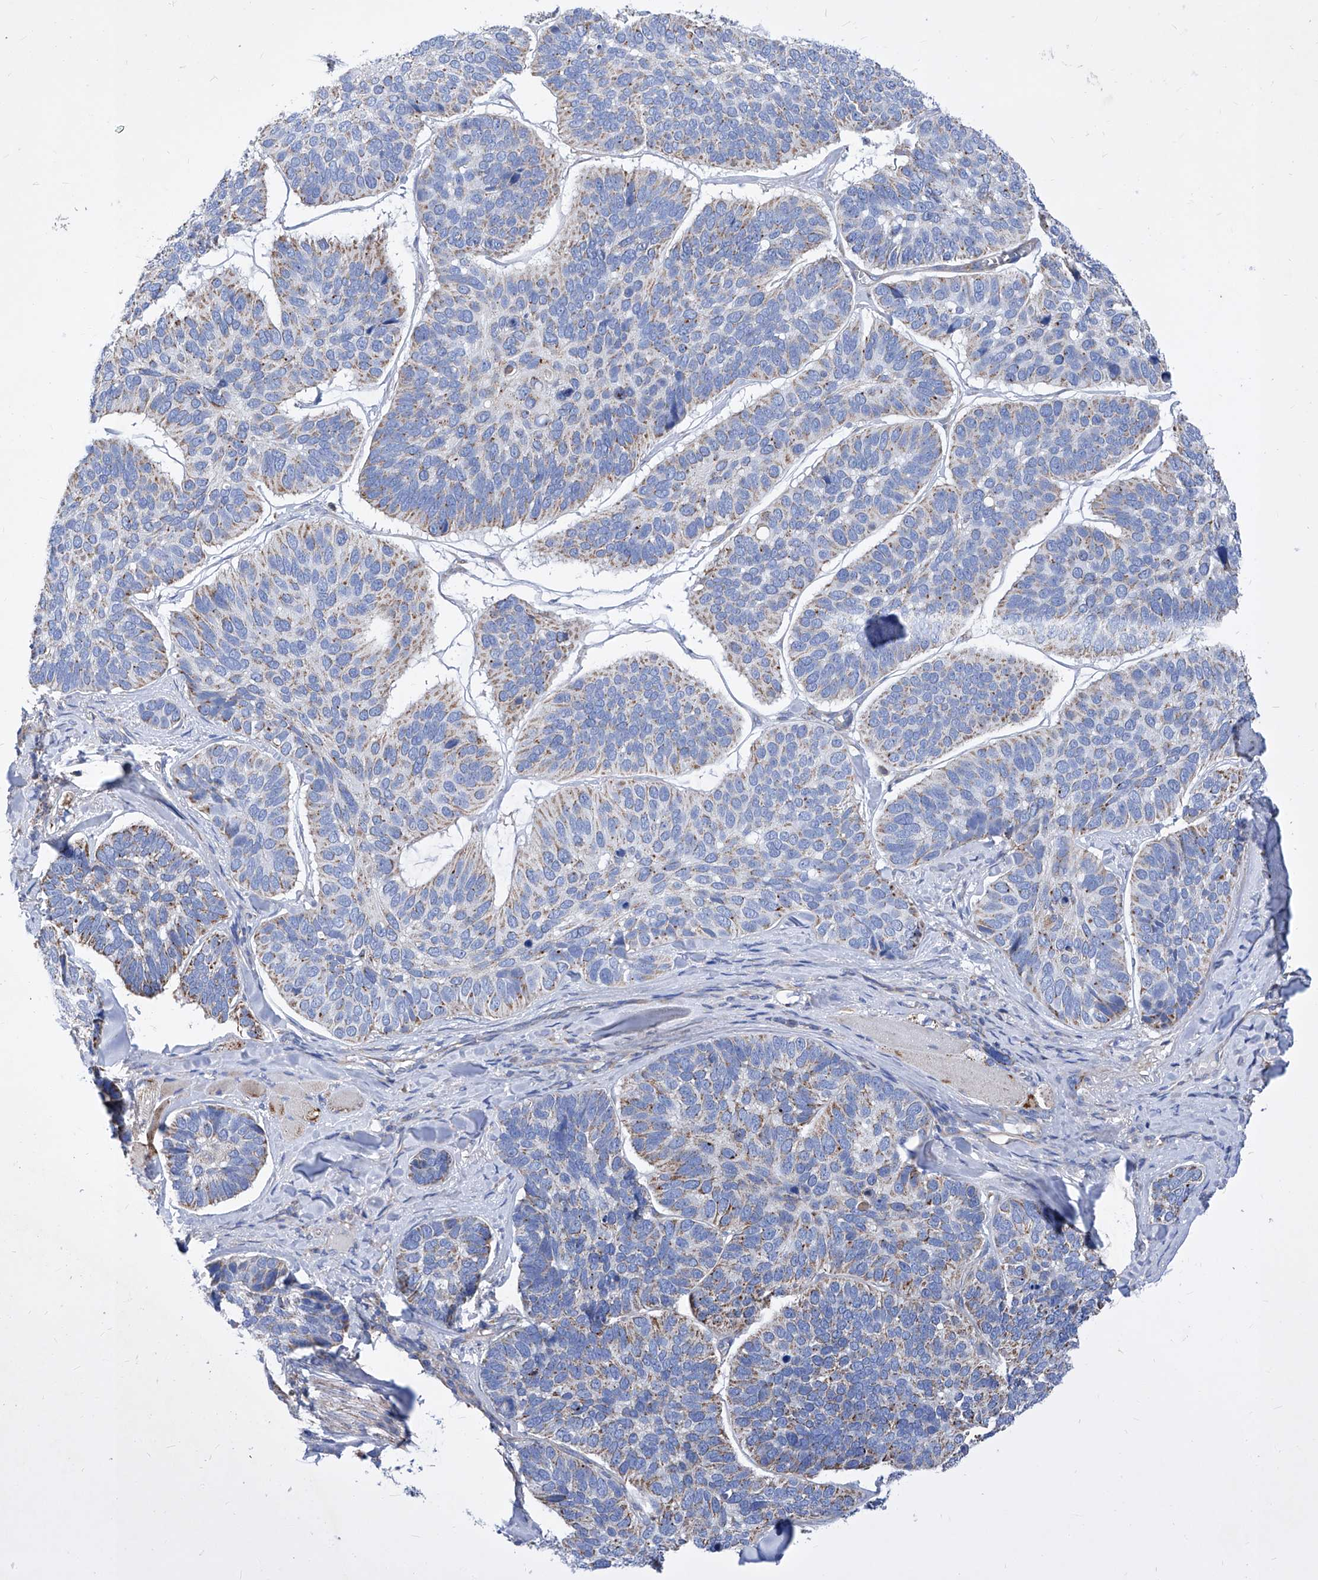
{"staining": {"intensity": "moderate", "quantity": "25%-75%", "location": "cytoplasmic/membranous"}, "tissue": "skin cancer", "cell_type": "Tumor cells", "image_type": "cancer", "snomed": [{"axis": "morphology", "description": "Basal cell carcinoma"}, {"axis": "topography", "description": "Skin"}], "caption": "Protein staining reveals moderate cytoplasmic/membranous expression in approximately 25%-75% of tumor cells in basal cell carcinoma (skin). The protein is stained brown, and the nuclei are stained in blue (DAB IHC with brightfield microscopy, high magnification).", "gene": "HRNR", "patient": {"sex": "male", "age": 62}}